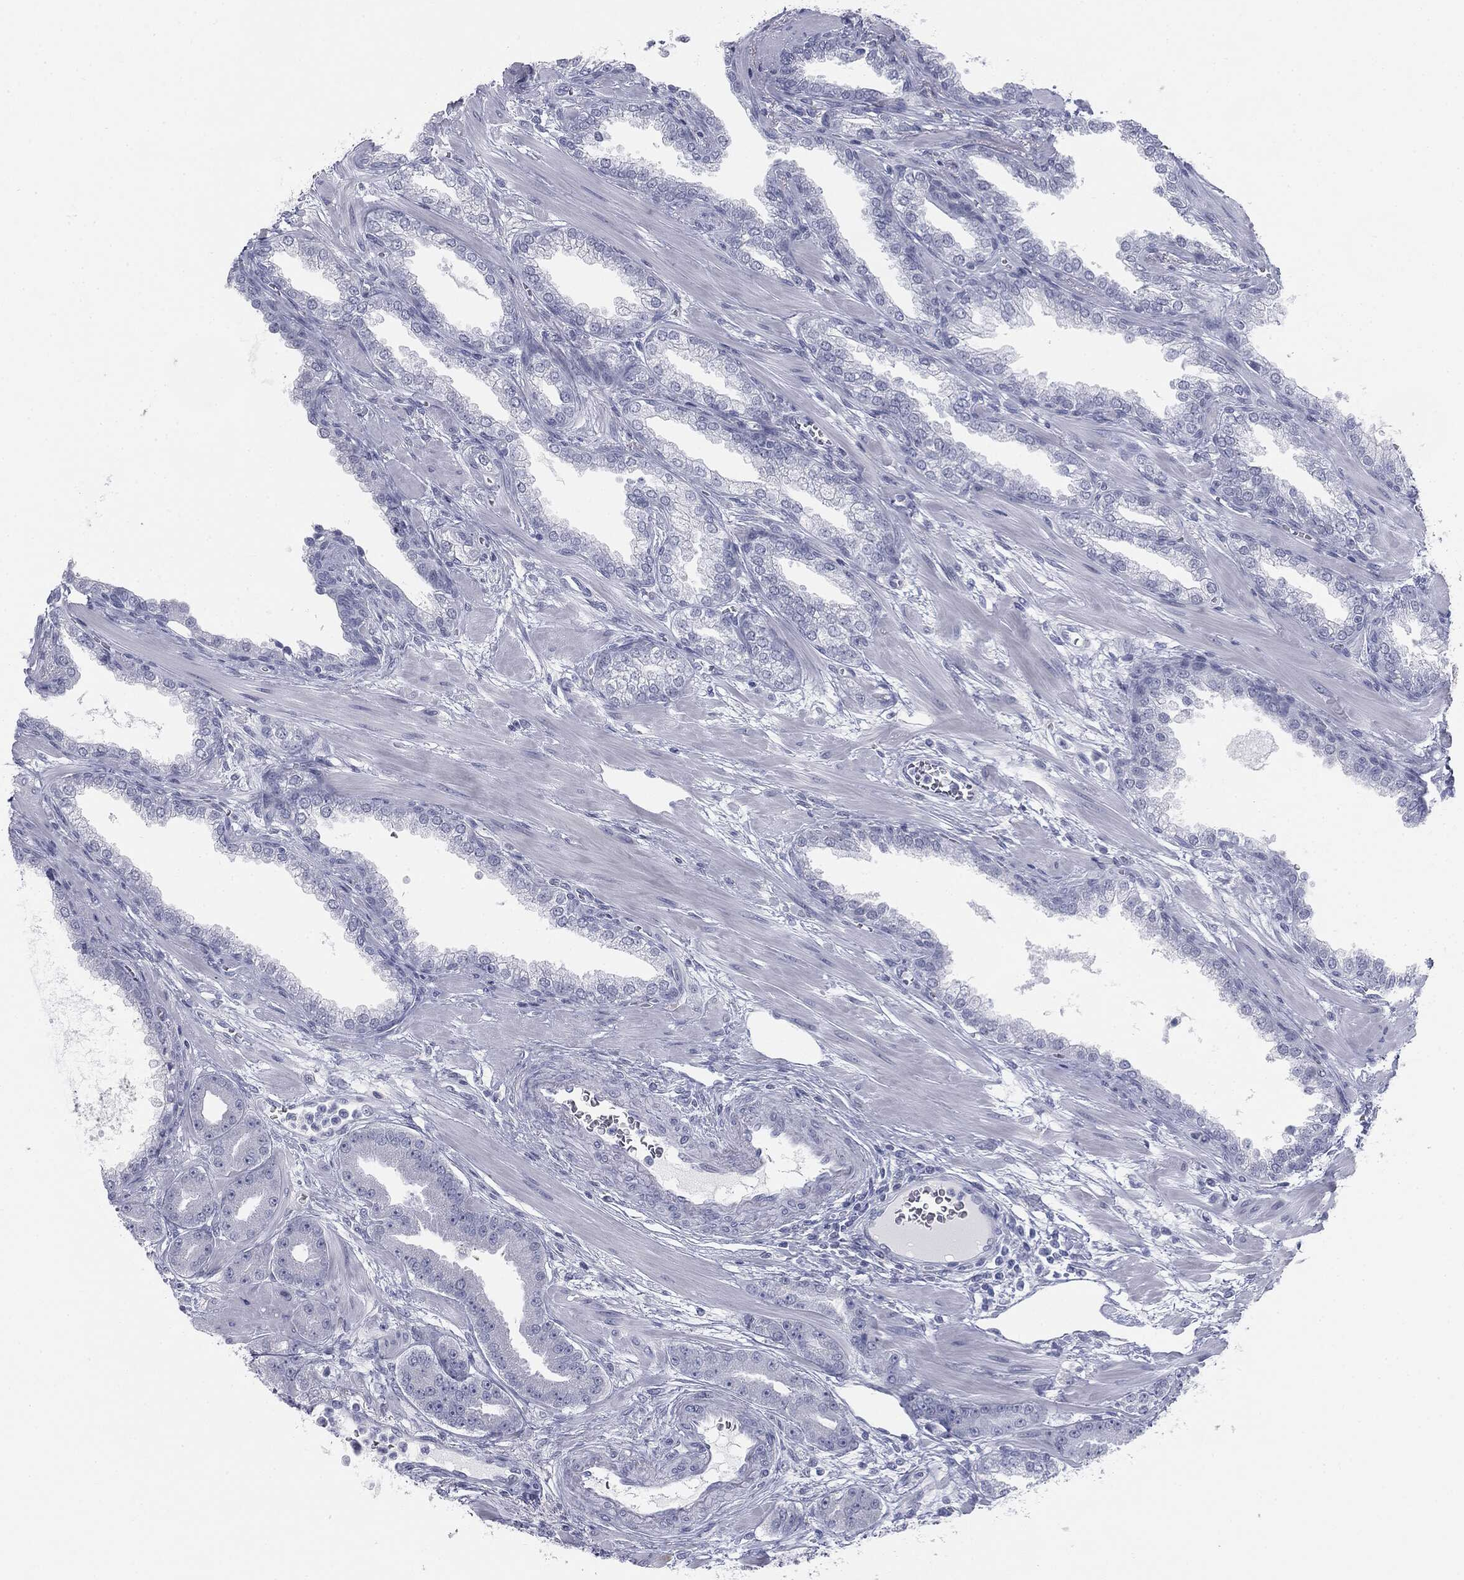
{"staining": {"intensity": "negative", "quantity": "none", "location": "none"}, "tissue": "prostate cancer", "cell_type": "Tumor cells", "image_type": "cancer", "snomed": [{"axis": "morphology", "description": "Adenocarcinoma, High grade"}, {"axis": "topography", "description": "Prostate"}], "caption": "The IHC photomicrograph has no significant expression in tumor cells of prostate cancer tissue.", "gene": "TPO", "patient": {"sex": "male", "age": 60}}